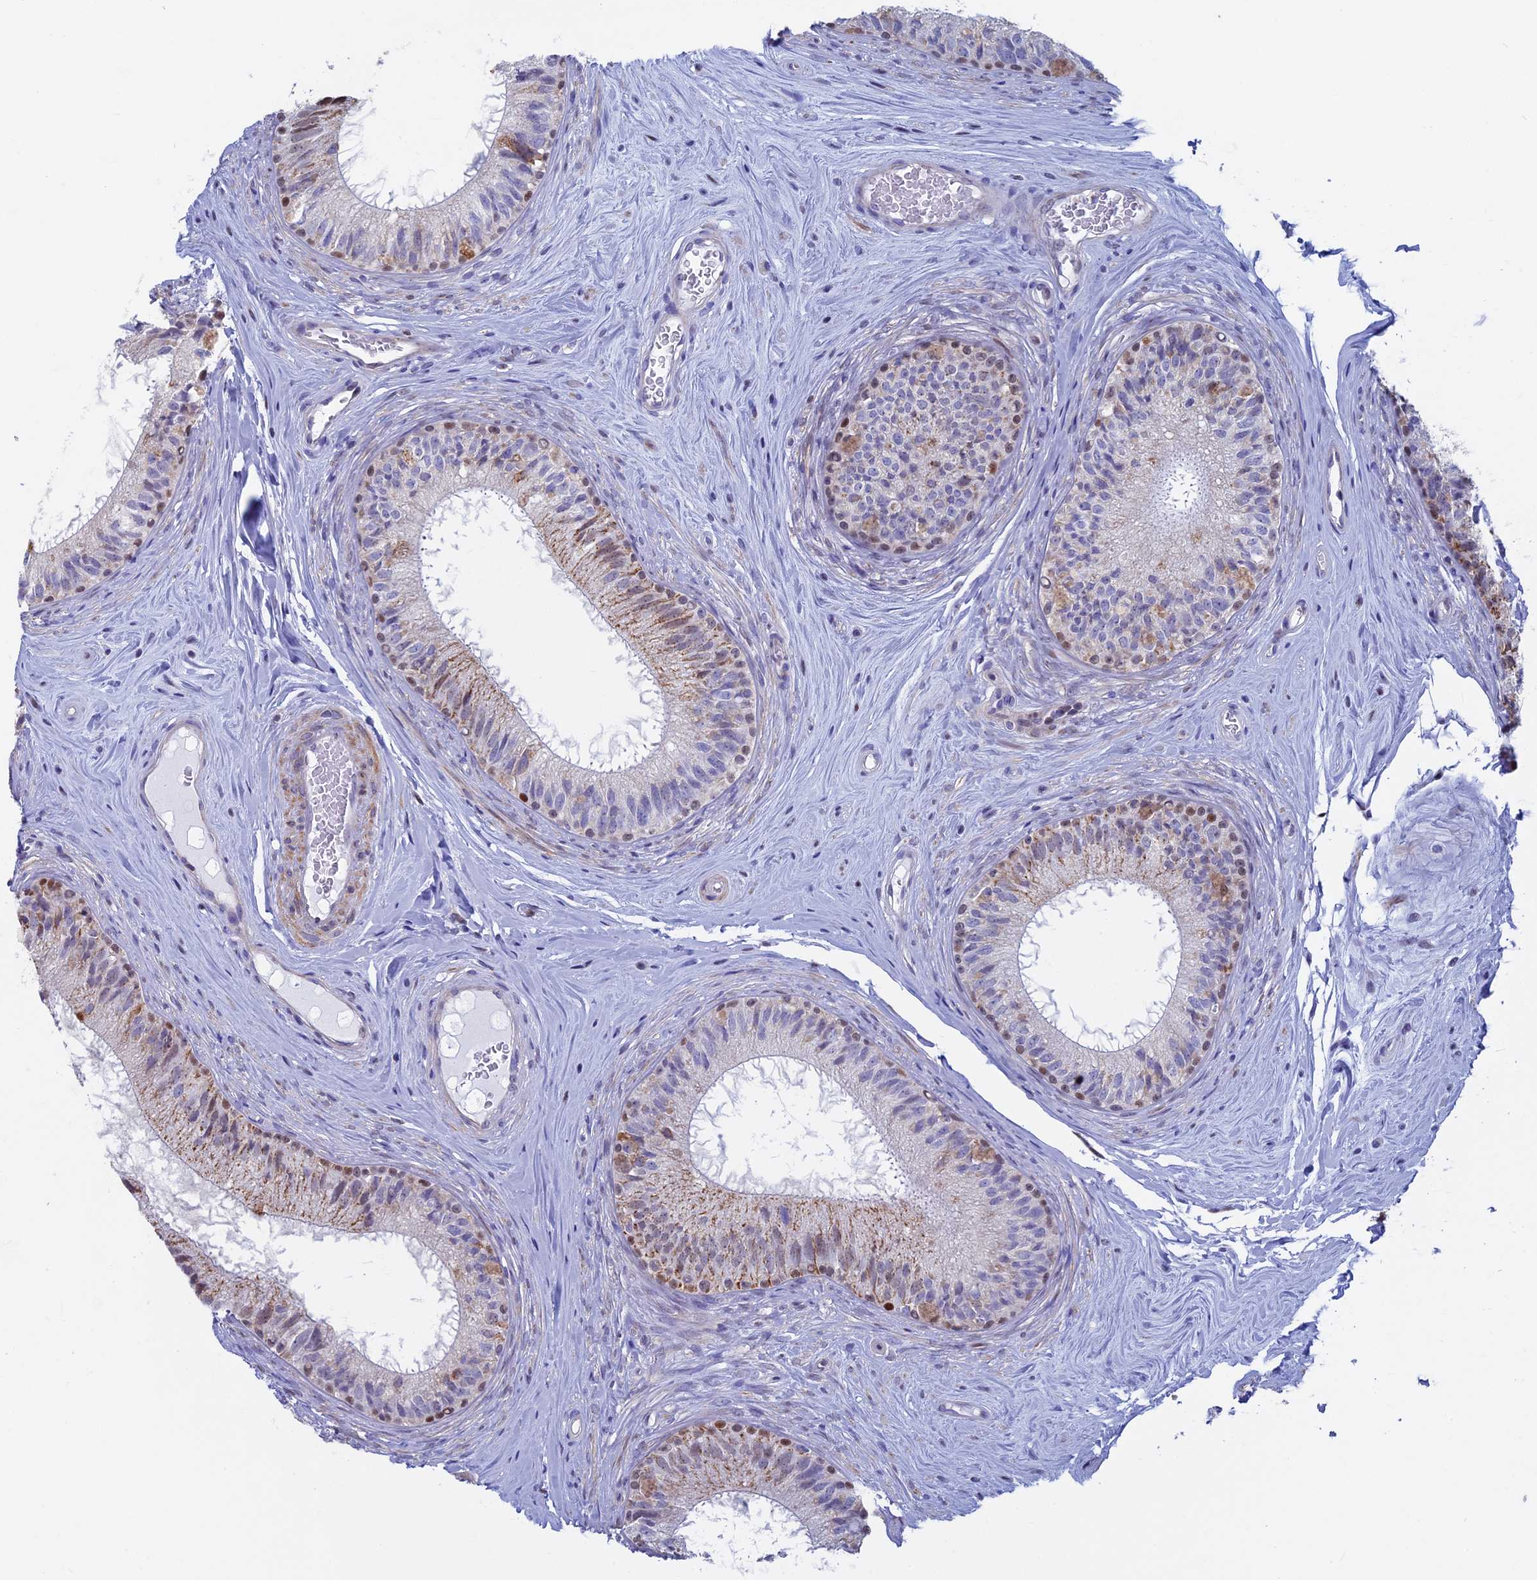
{"staining": {"intensity": "moderate", "quantity": "<25%", "location": "cytoplasmic/membranous,nuclear"}, "tissue": "epididymis", "cell_type": "Glandular cells", "image_type": "normal", "snomed": [{"axis": "morphology", "description": "Normal tissue, NOS"}, {"axis": "topography", "description": "Epididymis"}], "caption": "A high-resolution photomicrograph shows IHC staining of normal epididymis, which reveals moderate cytoplasmic/membranous,nuclear positivity in approximately <25% of glandular cells. (Brightfield microscopy of DAB IHC at high magnification).", "gene": "ACSS1", "patient": {"sex": "male", "age": 33}}